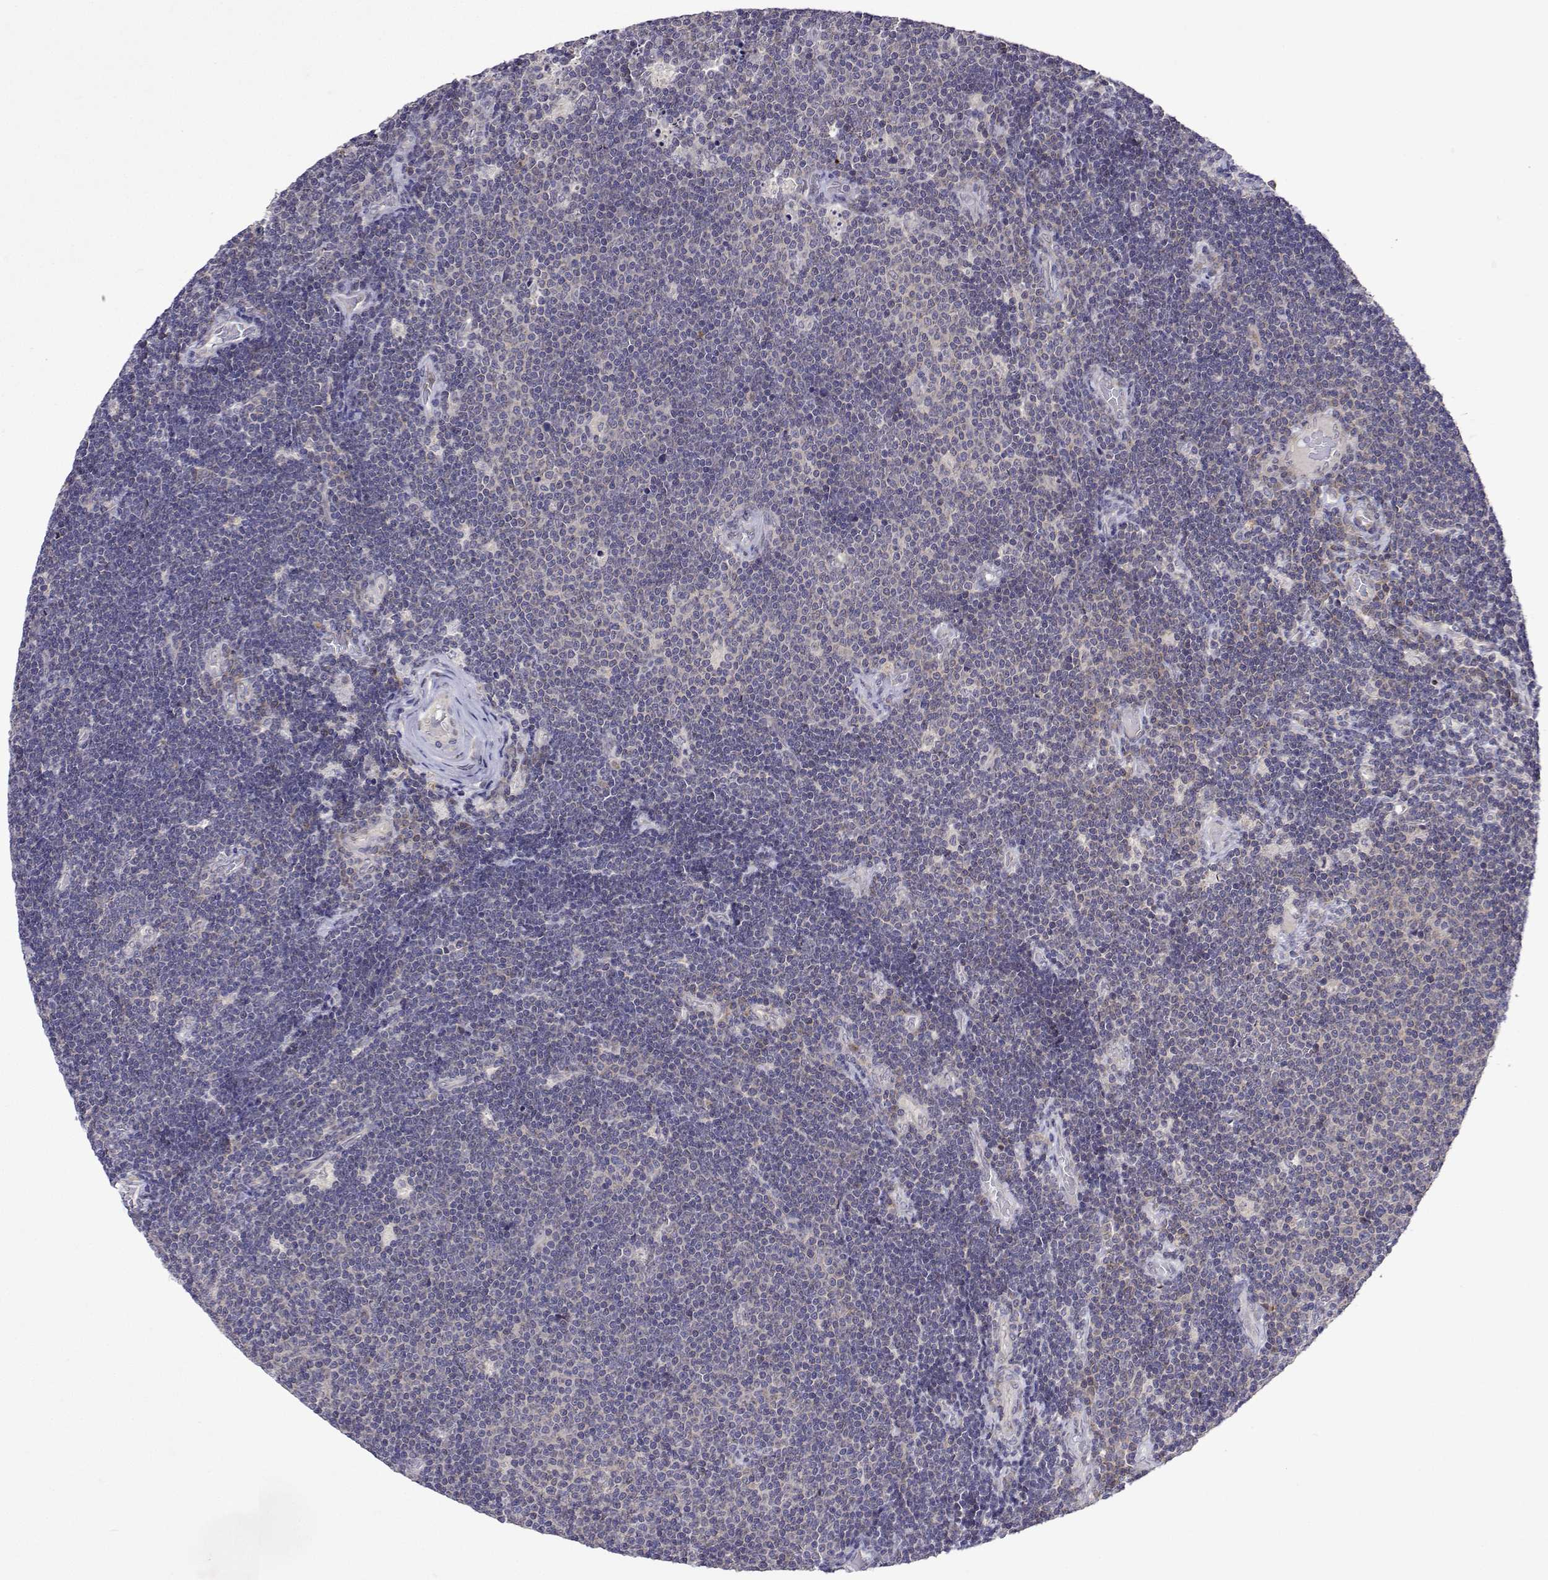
{"staining": {"intensity": "negative", "quantity": "none", "location": "none"}, "tissue": "lymphoma", "cell_type": "Tumor cells", "image_type": "cancer", "snomed": [{"axis": "morphology", "description": "Malignant lymphoma, non-Hodgkin's type, Low grade"}, {"axis": "topography", "description": "Brain"}], "caption": "High magnification brightfield microscopy of low-grade malignant lymphoma, non-Hodgkin's type stained with DAB (3,3'-diaminobenzidine) (brown) and counterstained with hematoxylin (blue): tumor cells show no significant expression. Nuclei are stained in blue.", "gene": "TARBP2", "patient": {"sex": "female", "age": 66}}